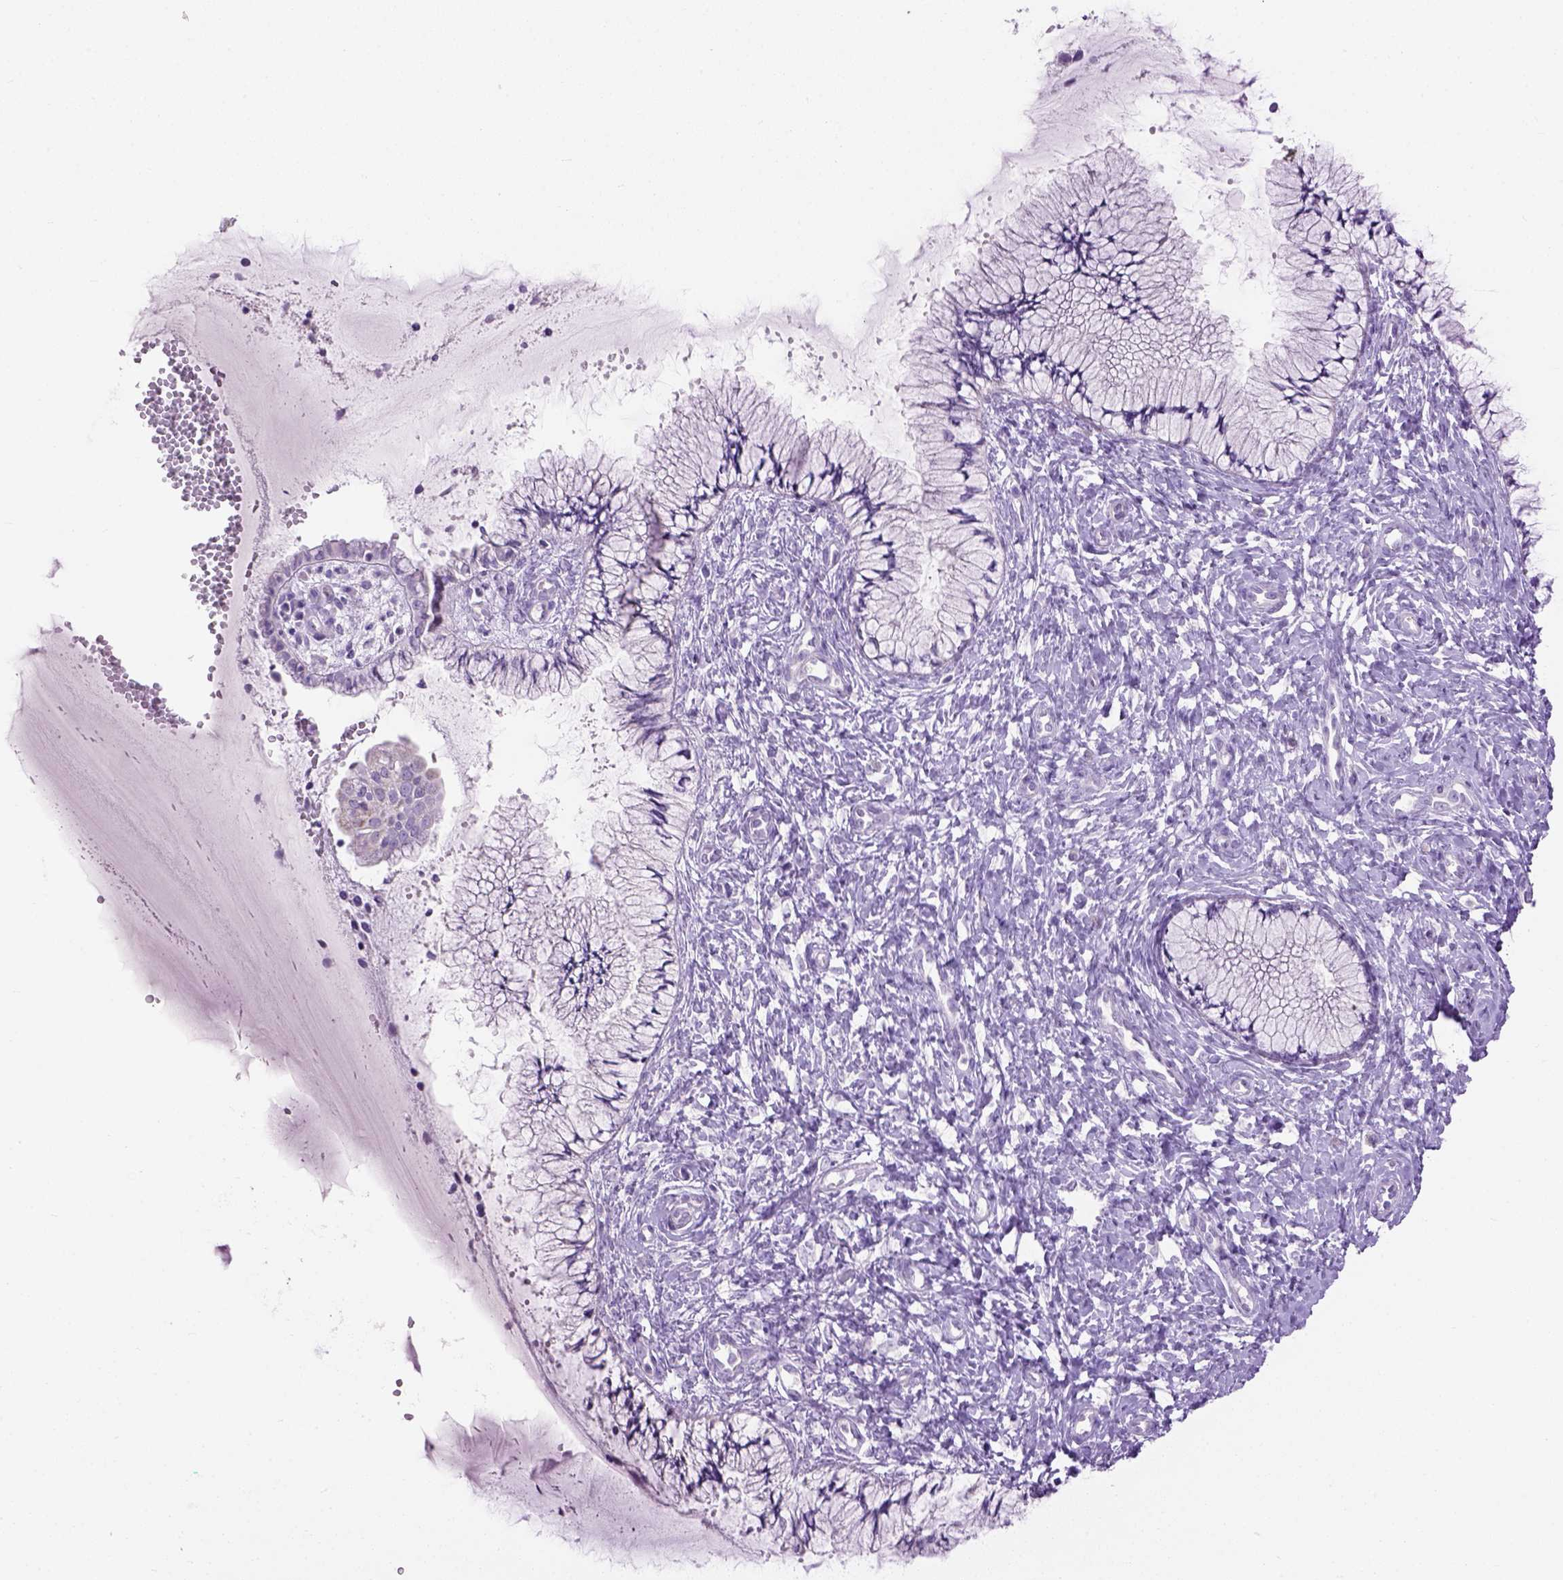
{"staining": {"intensity": "negative", "quantity": "none", "location": "none"}, "tissue": "cervix", "cell_type": "Glandular cells", "image_type": "normal", "snomed": [{"axis": "morphology", "description": "Normal tissue, NOS"}, {"axis": "topography", "description": "Cervix"}], "caption": "An image of human cervix is negative for staining in glandular cells.", "gene": "CYP24A1", "patient": {"sex": "female", "age": 37}}